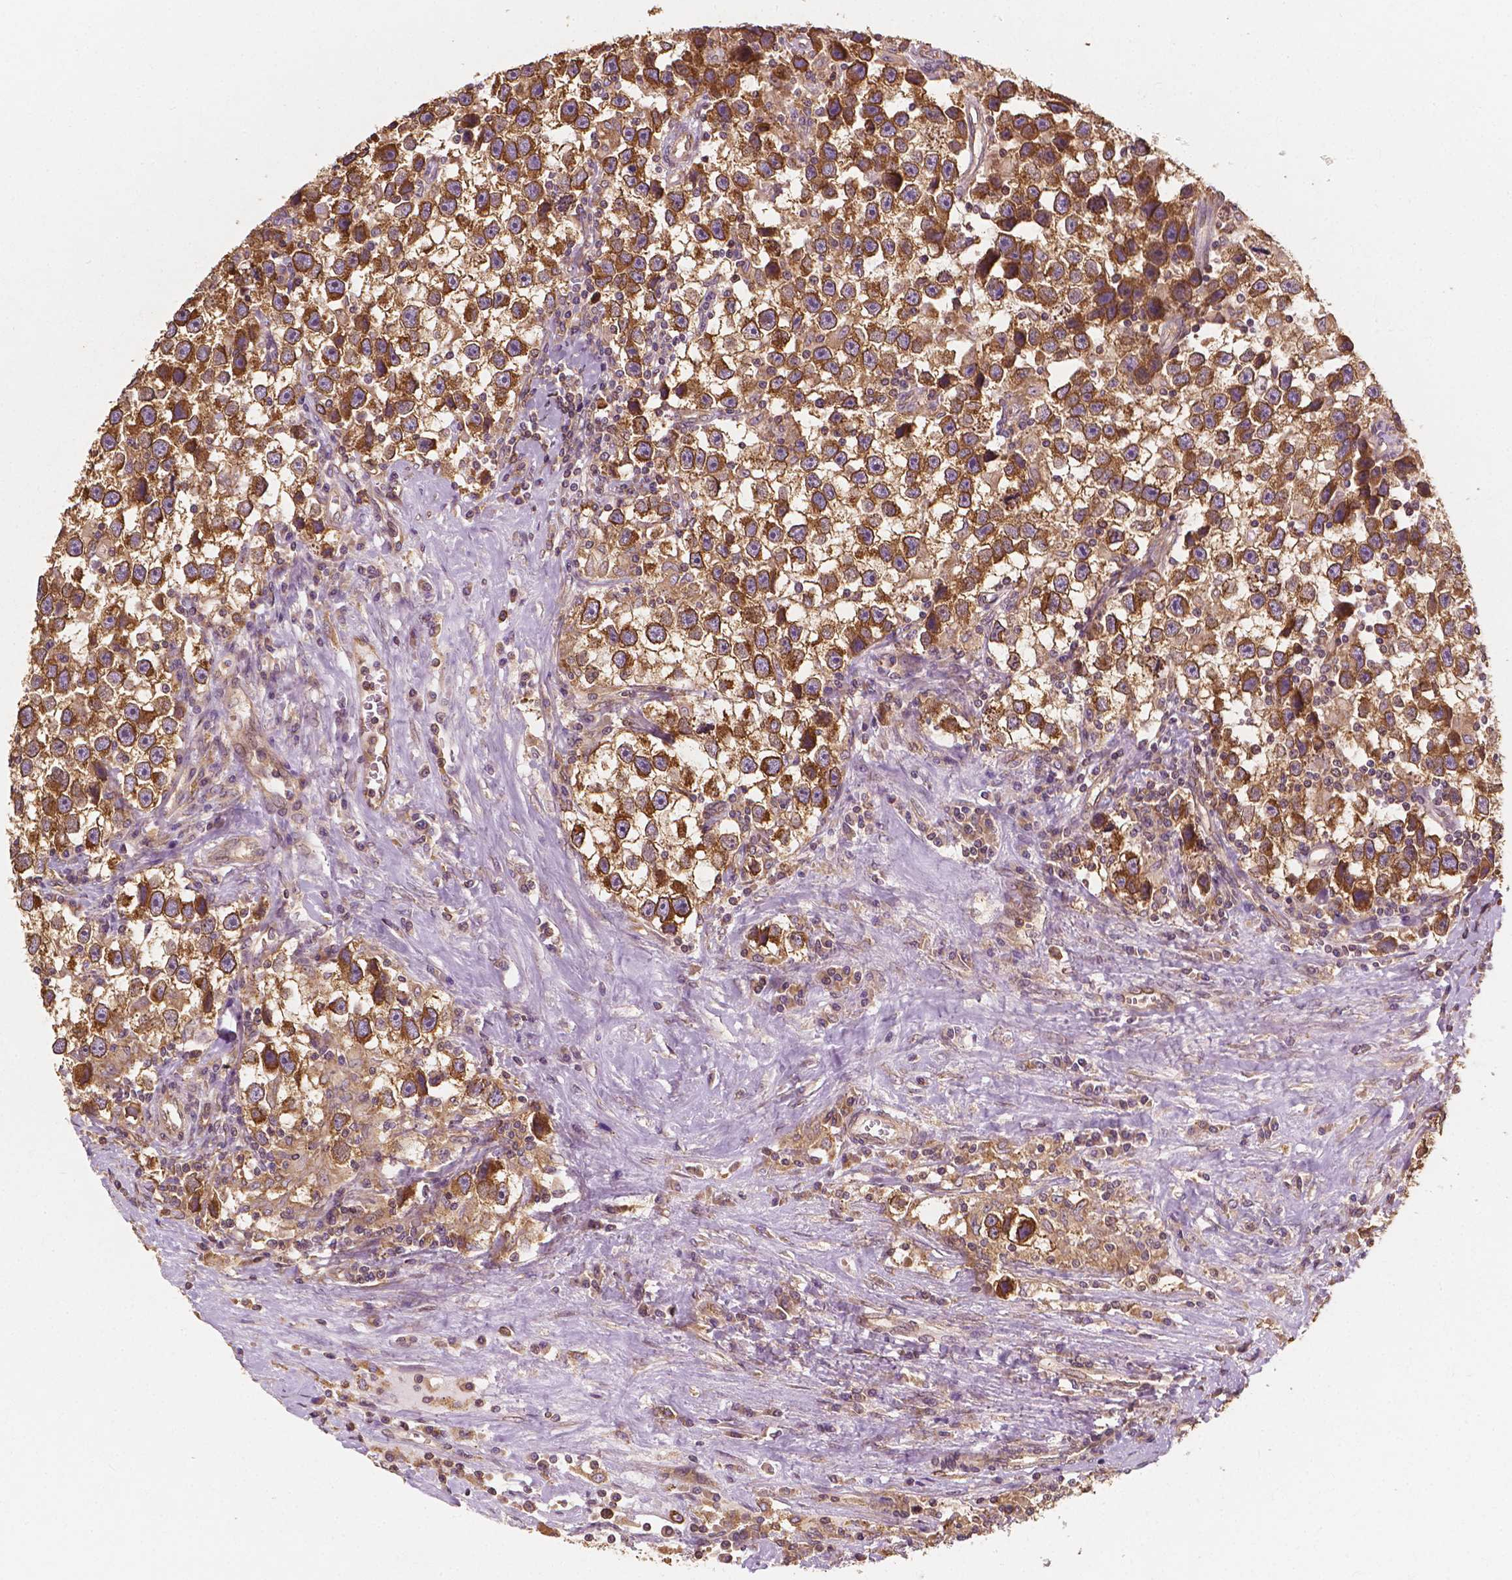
{"staining": {"intensity": "strong", "quantity": ">75%", "location": "cytoplasmic/membranous"}, "tissue": "testis cancer", "cell_type": "Tumor cells", "image_type": "cancer", "snomed": [{"axis": "morphology", "description": "Seminoma, NOS"}, {"axis": "topography", "description": "Testis"}], "caption": "Protein staining of testis seminoma tissue displays strong cytoplasmic/membranous positivity in about >75% of tumor cells.", "gene": "G3BP1", "patient": {"sex": "male", "age": 43}}